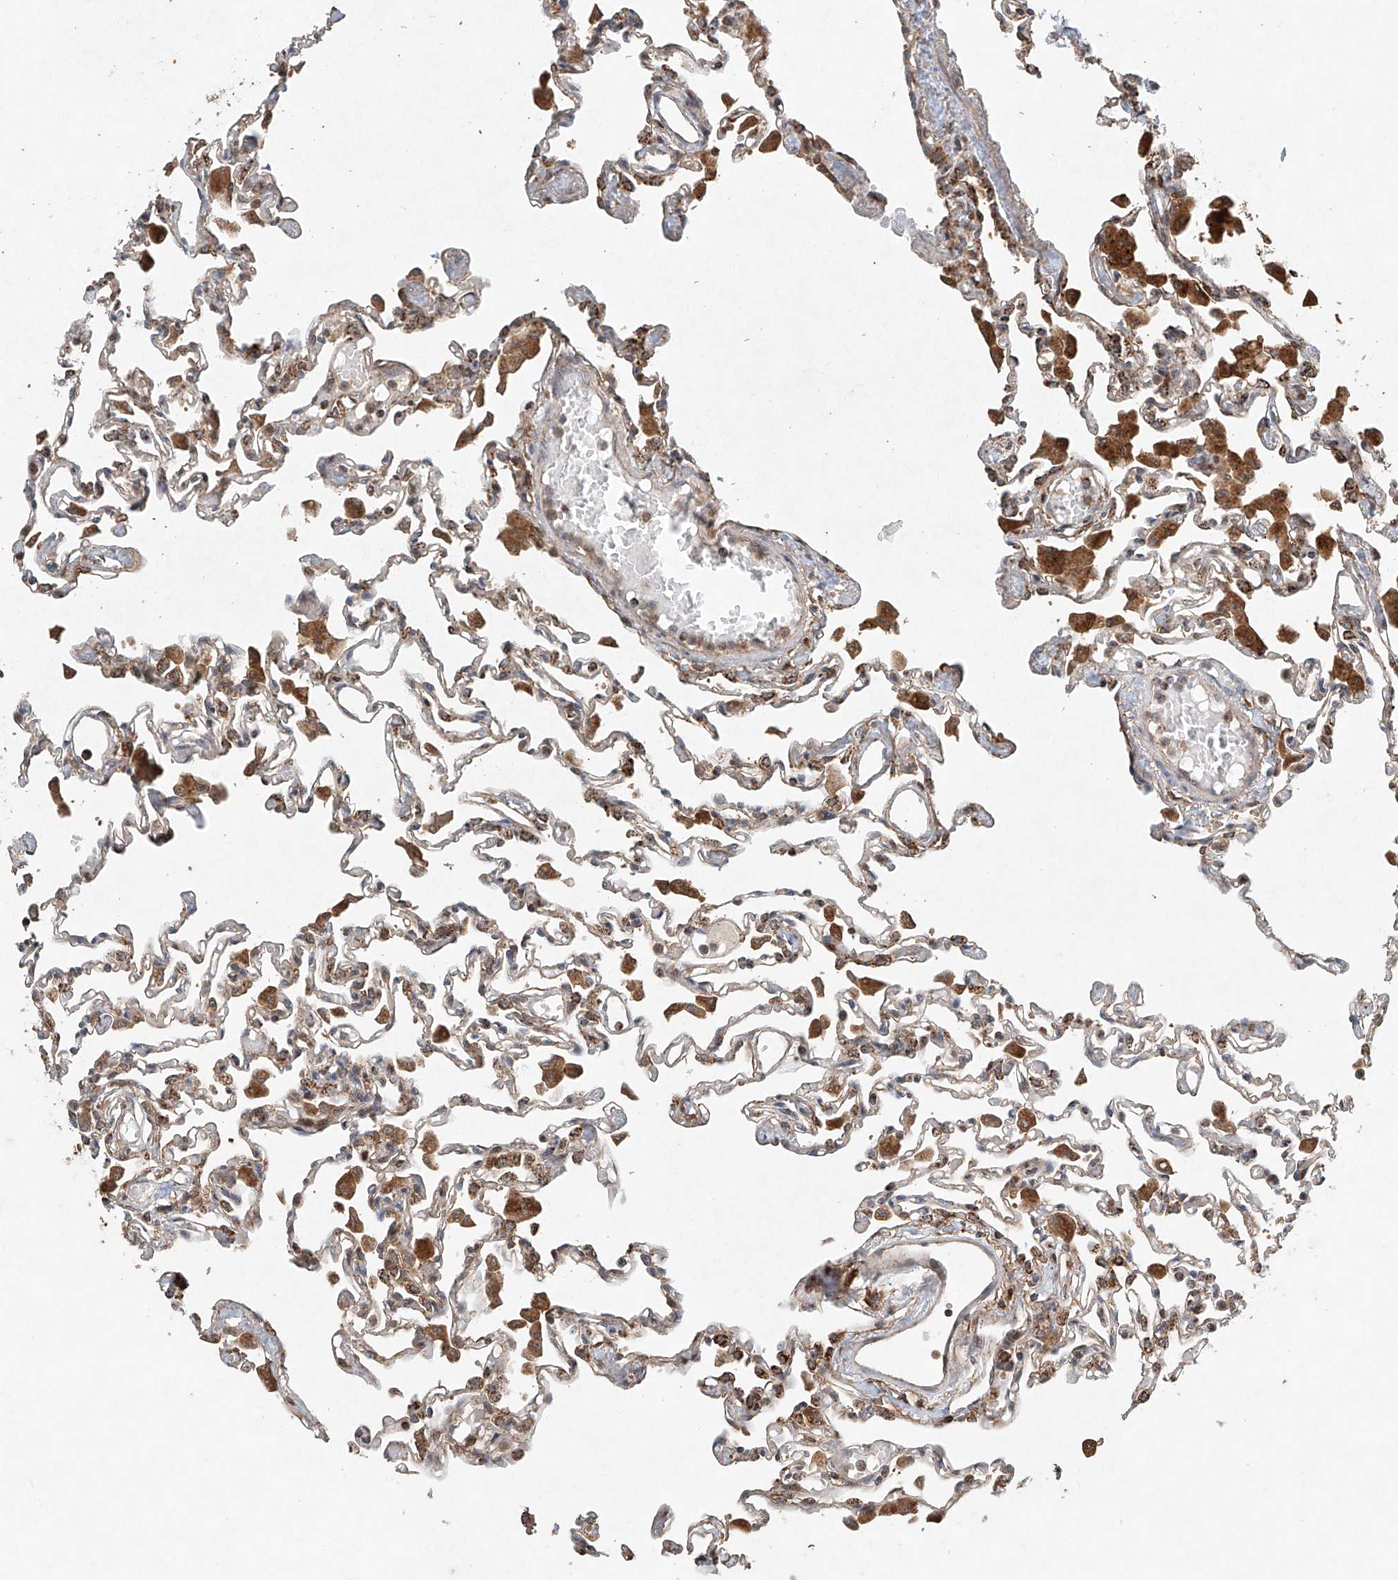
{"staining": {"intensity": "negative", "quantity": "none", "location": "none"}, "tissue": "lung", "cell_type": "Alveolar cells", "image_type": "normal", "snomed": [{"axis": "morphology", "description": "Normal tissue, NOS"}, {"axis": "topography", "description": "Bronchus"}, {"axis": "topography", "description": "Lung"}], "caption": "IHC of unremarkable lung shows no positivity in alveolar cells.", "gene": "DCAF11", "patient": {"sex": "female", "age": 49}}